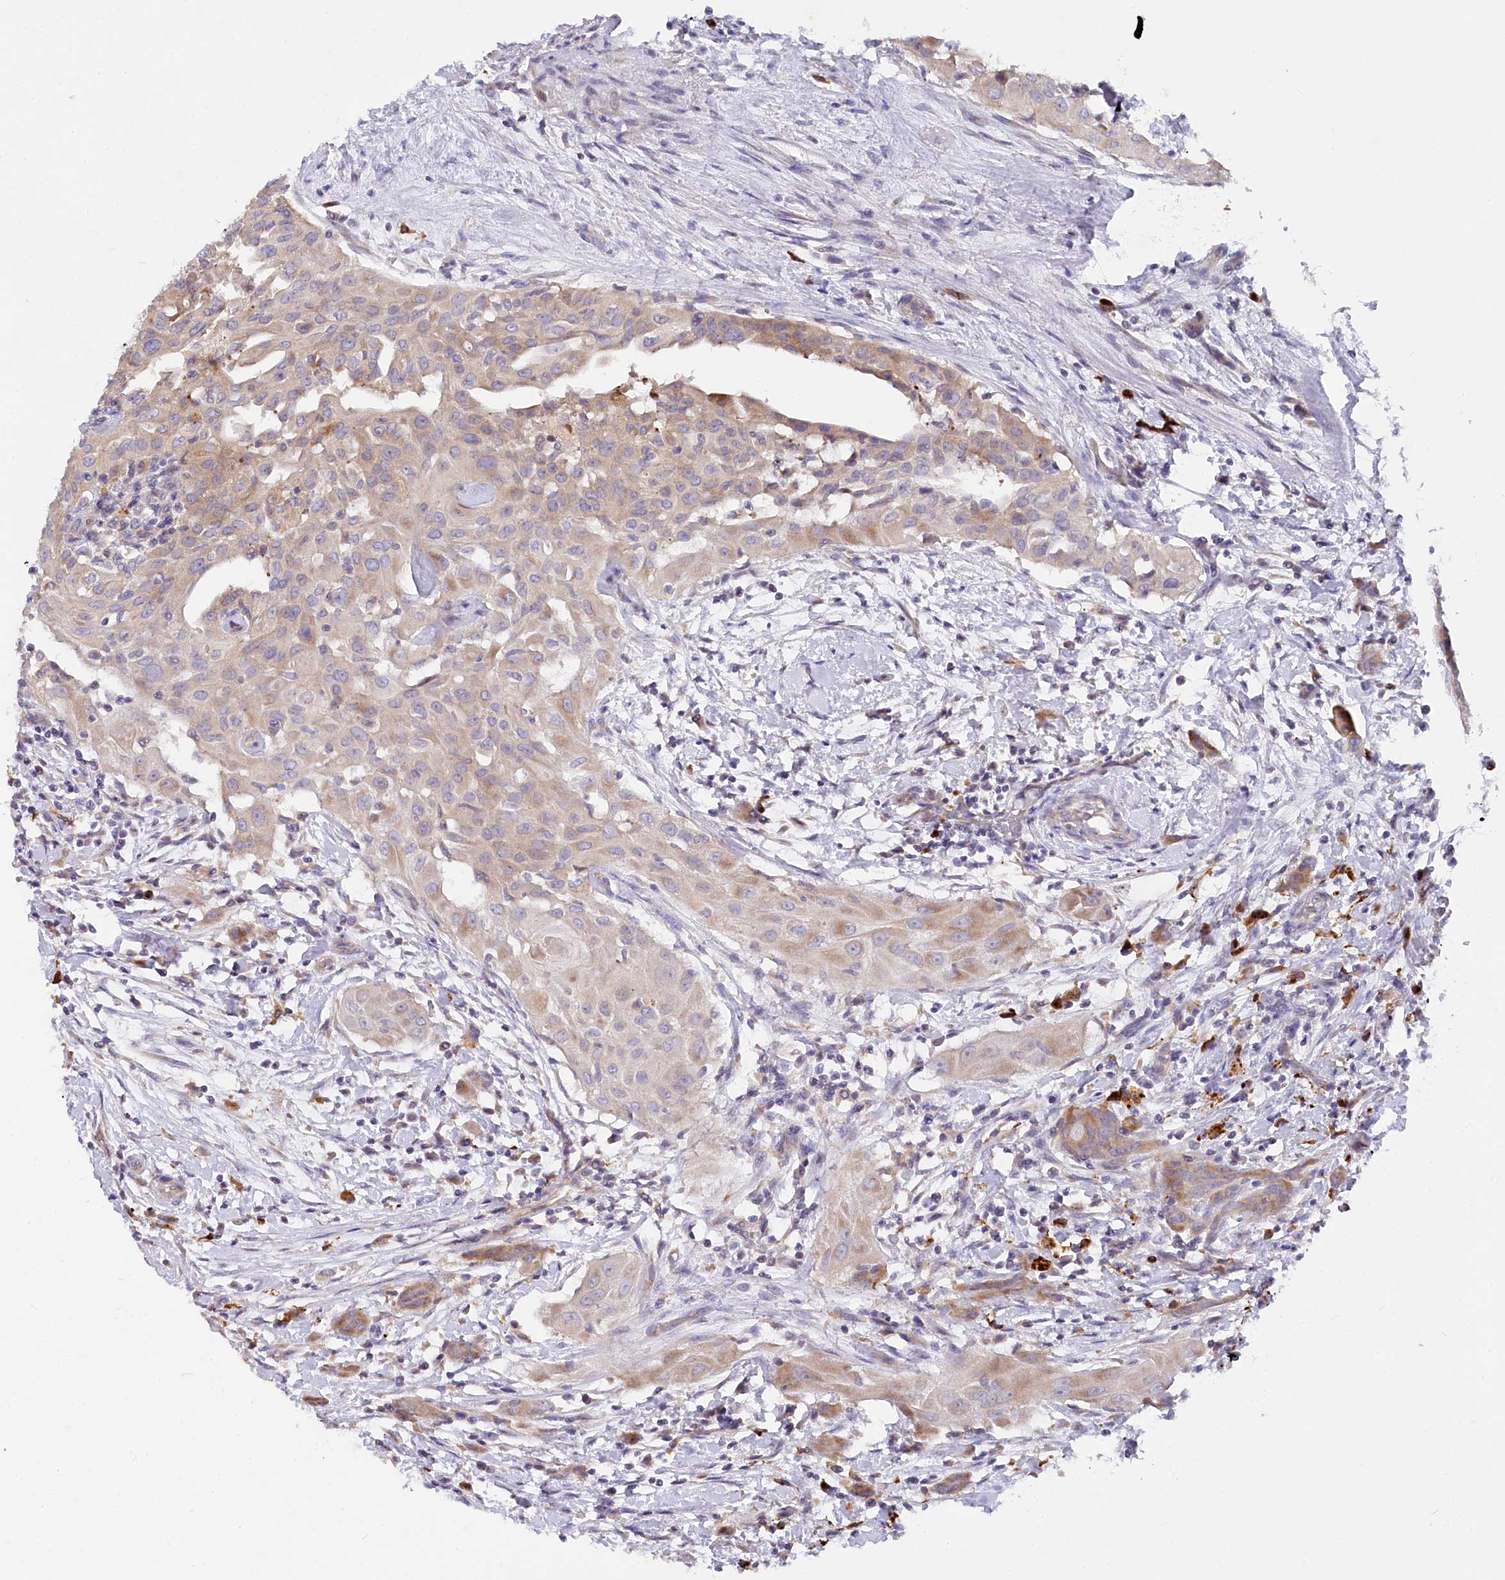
{"staining": {"intensity": "moderate", "quantity": ">75%", "location": "cytoplasmic/membranous"}, "tissue": "thyroid cancer", "cell_type": "Tumor cells", "image_type": "cancer", "snomed": [{"axis": "morphology", "description": "Papillary adenocarcinoma, NOS"}, {"axis": "topography", "description": "Thyroid gland"}], "caption": "Immunohistochemistry photomicrograph of human thyroid papillary adenocarcinoma stained for a protein (brown), which demonstrates medium levels of moderate cytoplasmic/membranous expression in about >75% of tumor cells.", "gene": "POGLUT1", "patient": {"sex": "female", "age": 59}}